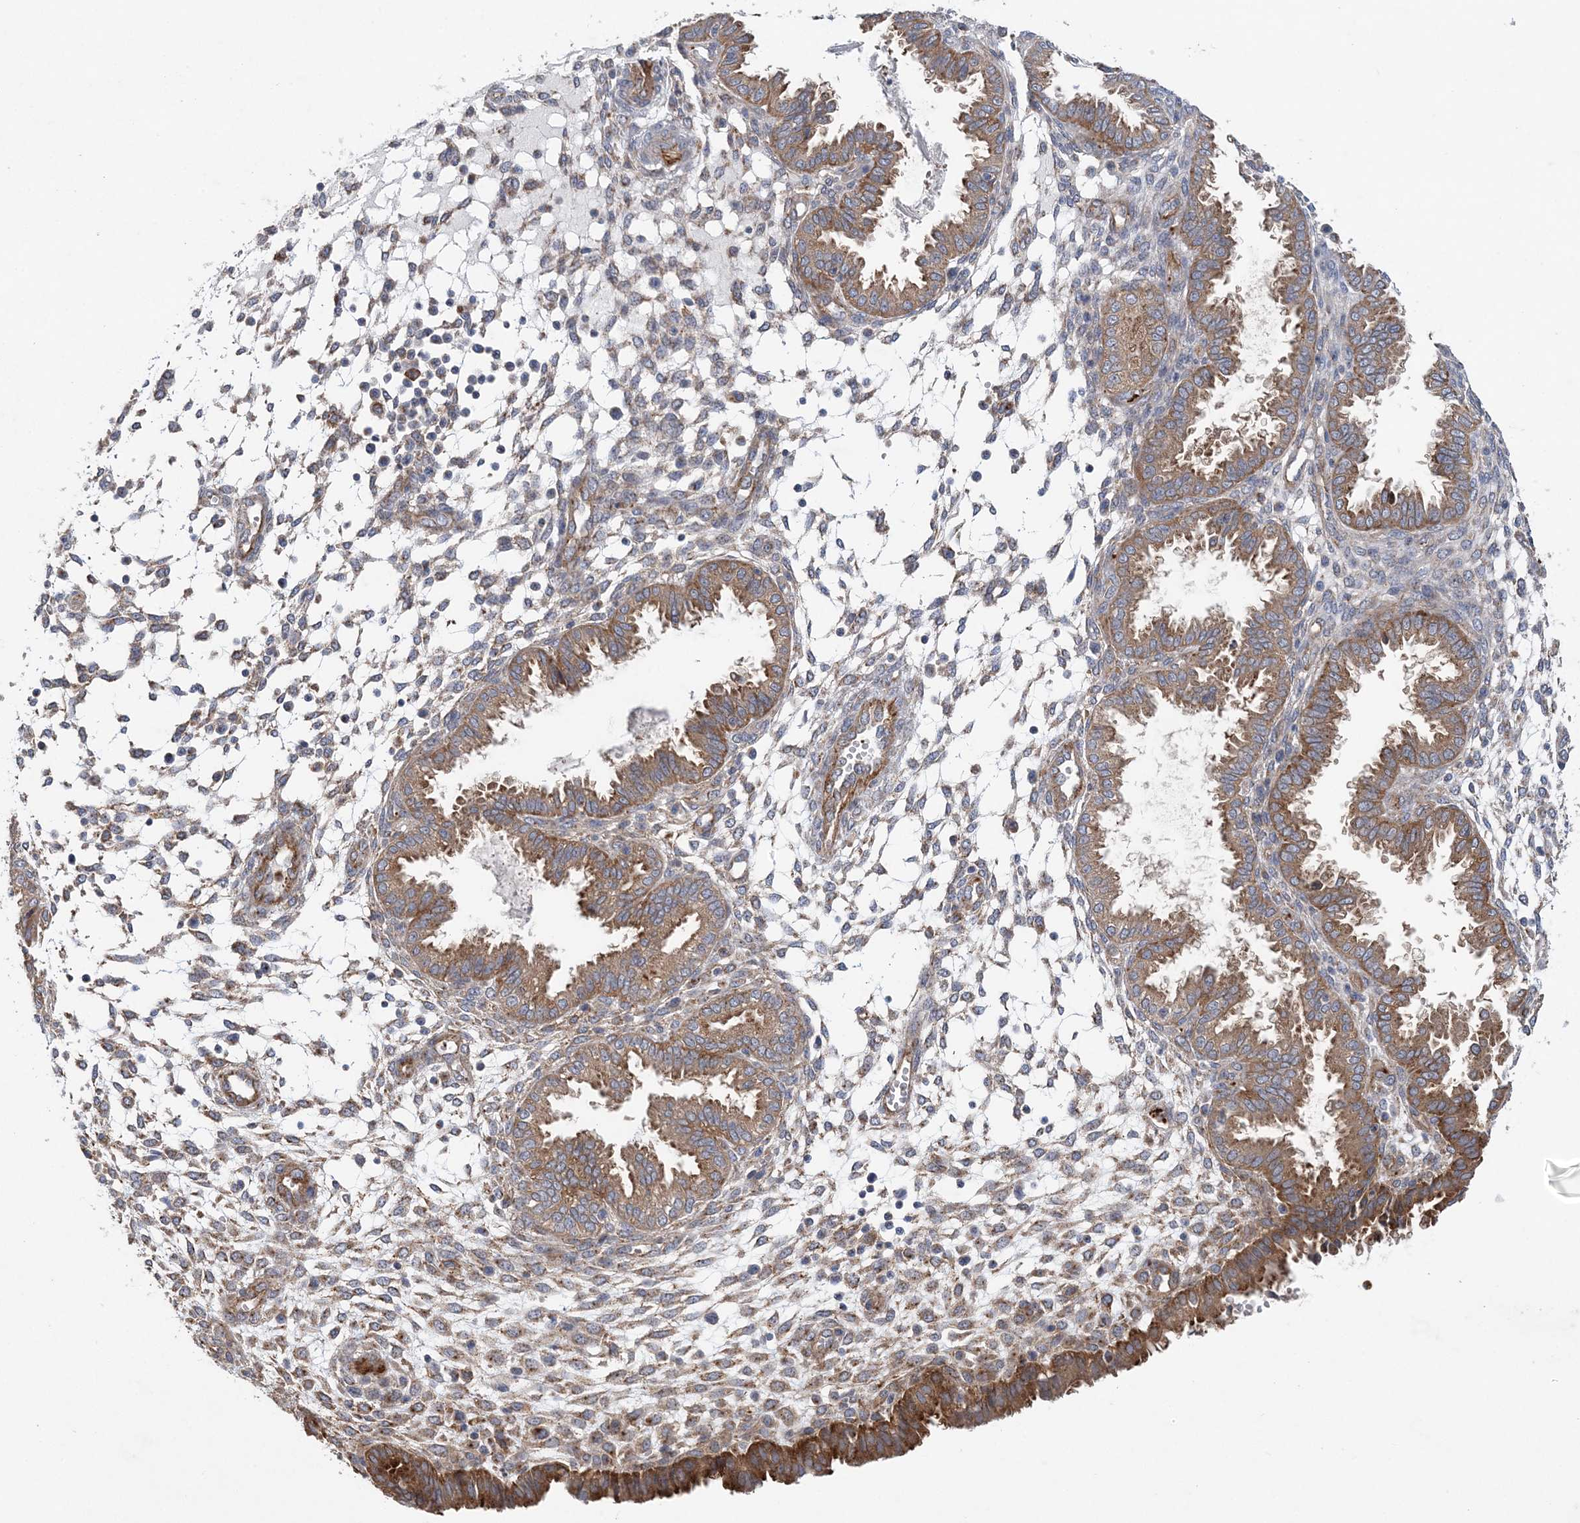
{"staining": {"intensity": "moderate", "quantity": "<25%", "location": "cytoplasmic/membranous"}, "tissue": "endometrium", "cell_type": "Cells in endometrial stroma", "image_type": "normal", "snomed": [{"axis": "morphology", "description": "Normal tissue, NOS"}, {"axis": "topography", "description": "Endometrium"}], "caption": "Benign endometrium was stained to show a protein in brown. There is low levels of moderate cytoplasmic/membranous staining in about <25% of cells in endometrial stroma.", "gene": "PTTG1IP", "patient": {"sex": "female", "age": 33}}